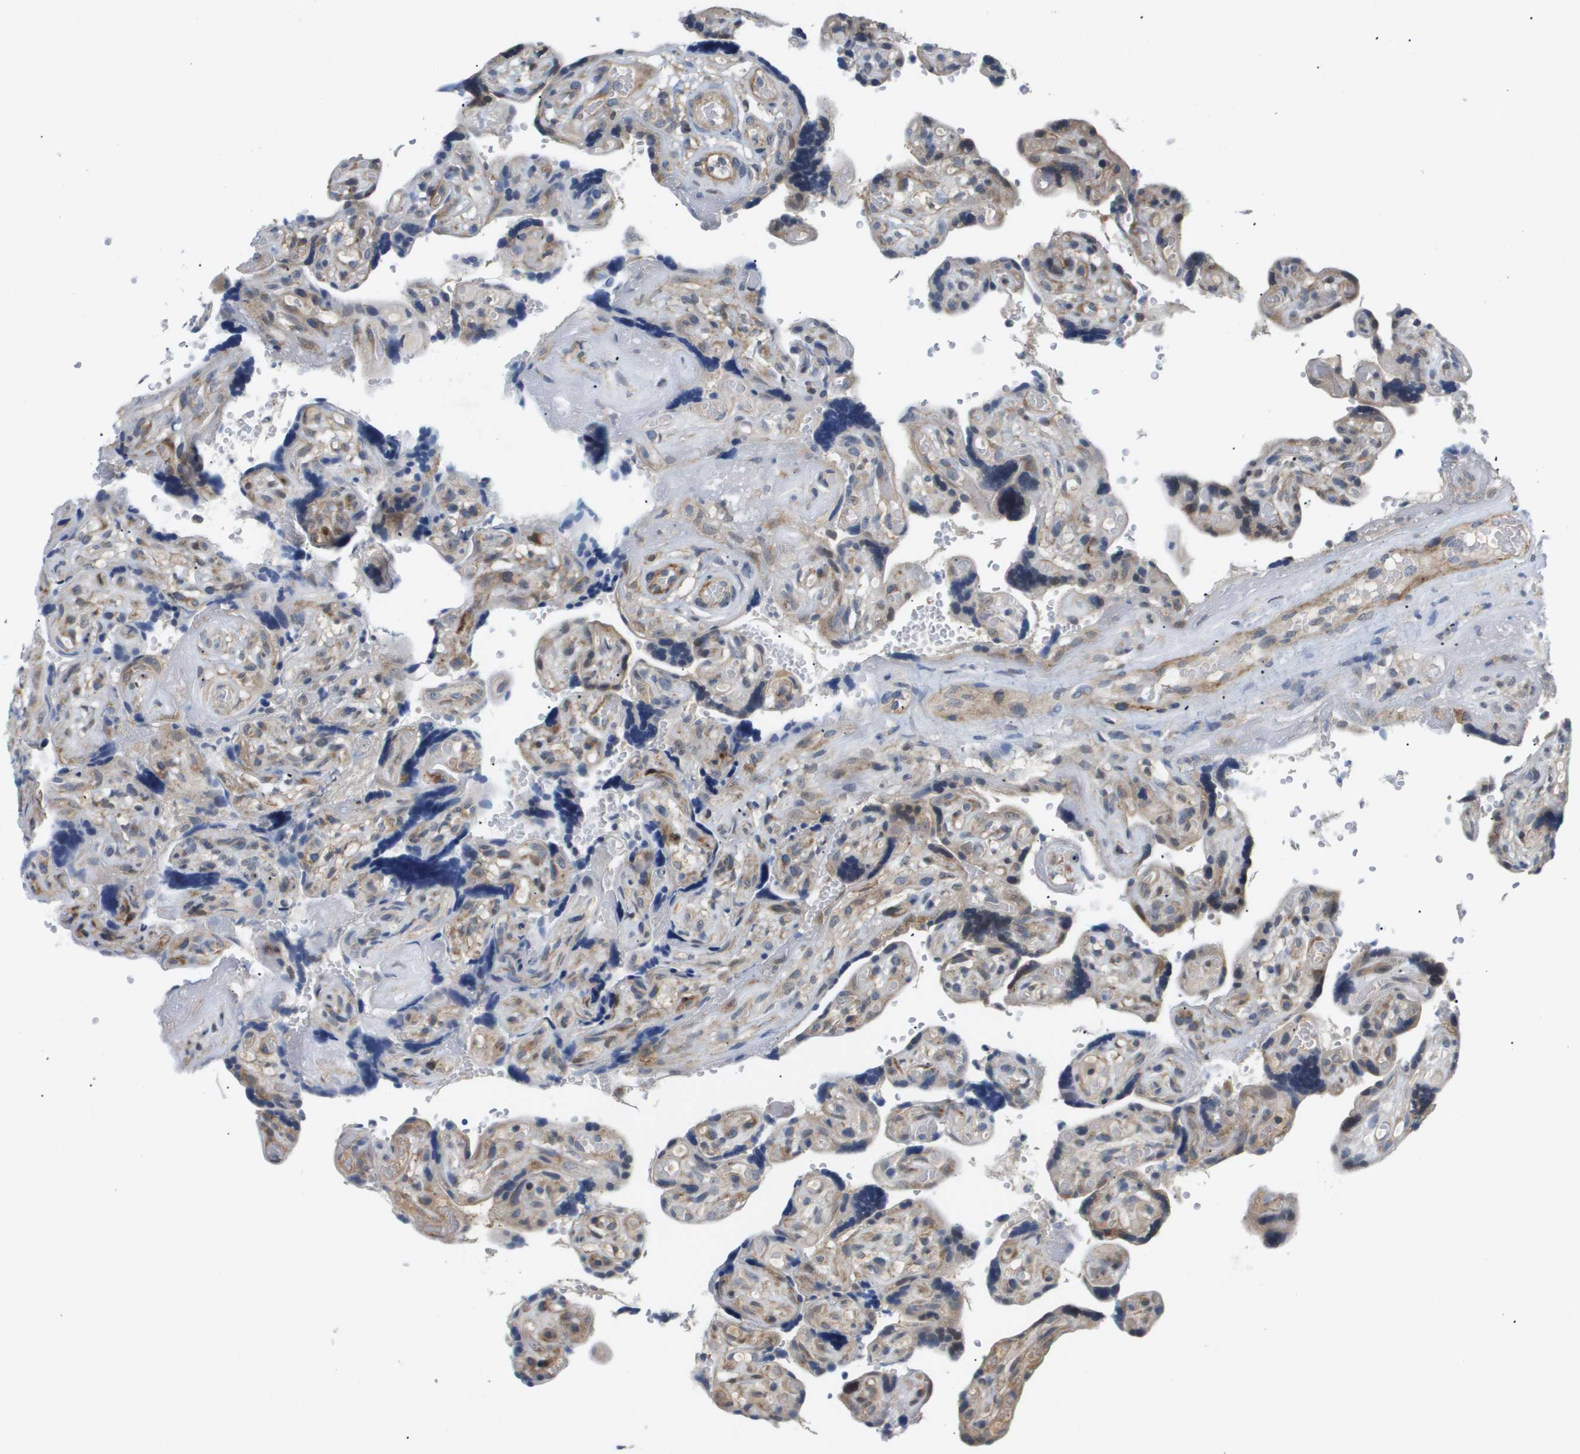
{"staining": {"intensity": "moderate", "quantity": ">75%", "location": "cytoplasmic/membranous"}, "tissue": "placenta", "cell_type": "Decidual cells", "image_type": "normal", "snomed": [{"axis": "morphology", "description": "Normal tissue, NOS"}, {"axis": "topography", "description": "Placenta"}], "caption": "The photomicrograph reveals immunohistochemical staining of unremarkable placenta. There is moderate cytoplasmic/membranous staining is seen in approximately >75% of decidual cells. The staining was performed using DAB, with brown indicating positive protein expression. Nuclei are stained blue with hematoxylin.", "gene": "OTUD5", "patient": {"sex": "female", "age": 30}}